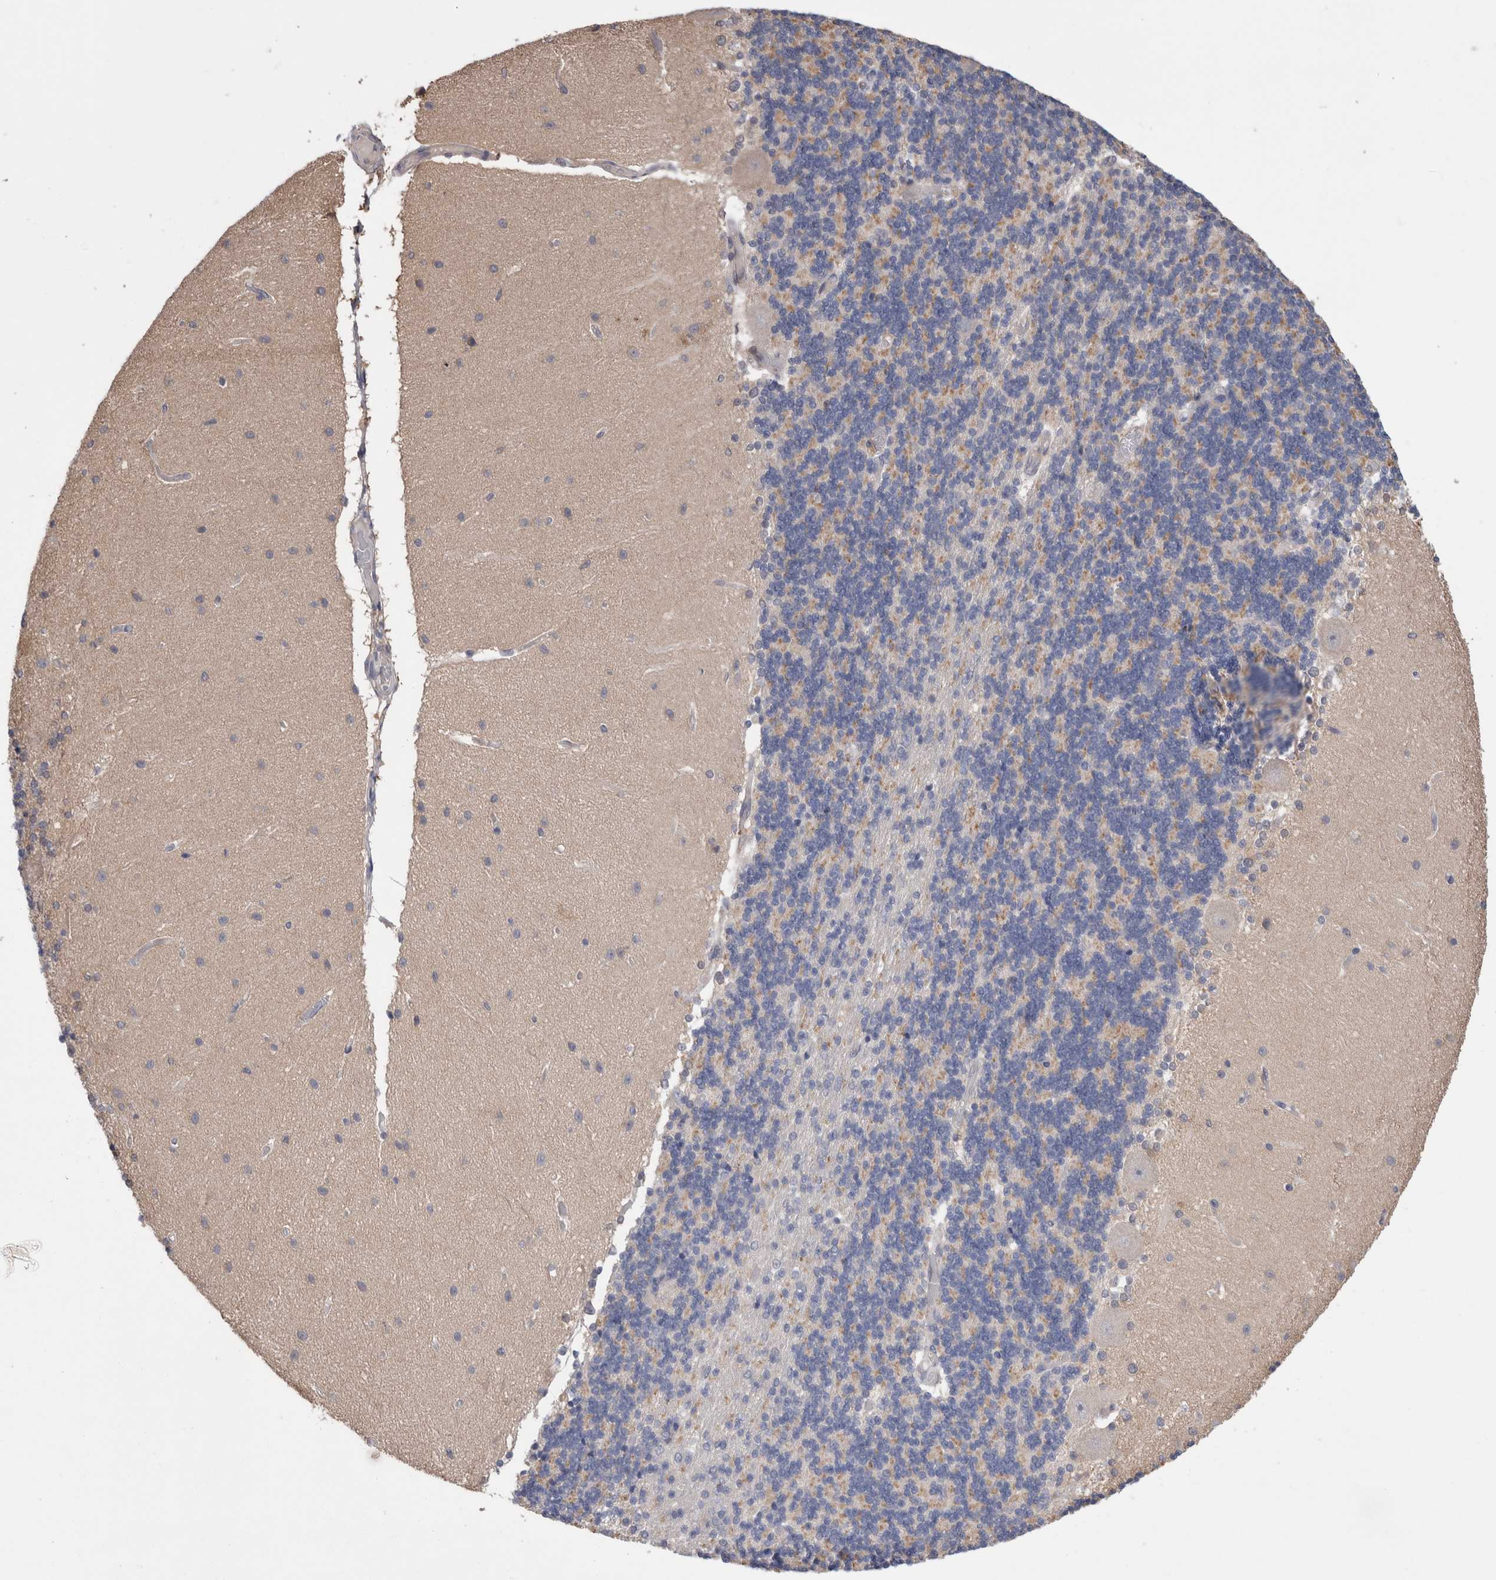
{"staining": {"intensity": "weak", "quantity": "25%-75%", "location": "cytoplasmic/membranous"}, "tissue": "cerebellum", "cell_type": "Cells in granular layer", "image_type": "normal", "snomed": [{"axis": "morphology", "description": "Normal tissue, NOS"}, {"axis": "topography", "description": "Cerebellum"}], "caption": "Brown immunohistochemical staining in normal cerebellum demonstrates weak cytoplasmic/membranous positivity in about 25%-75% of cells in granular layer.", "gene": "OTOR", "patient": {"sex": "female", "age": 54}}